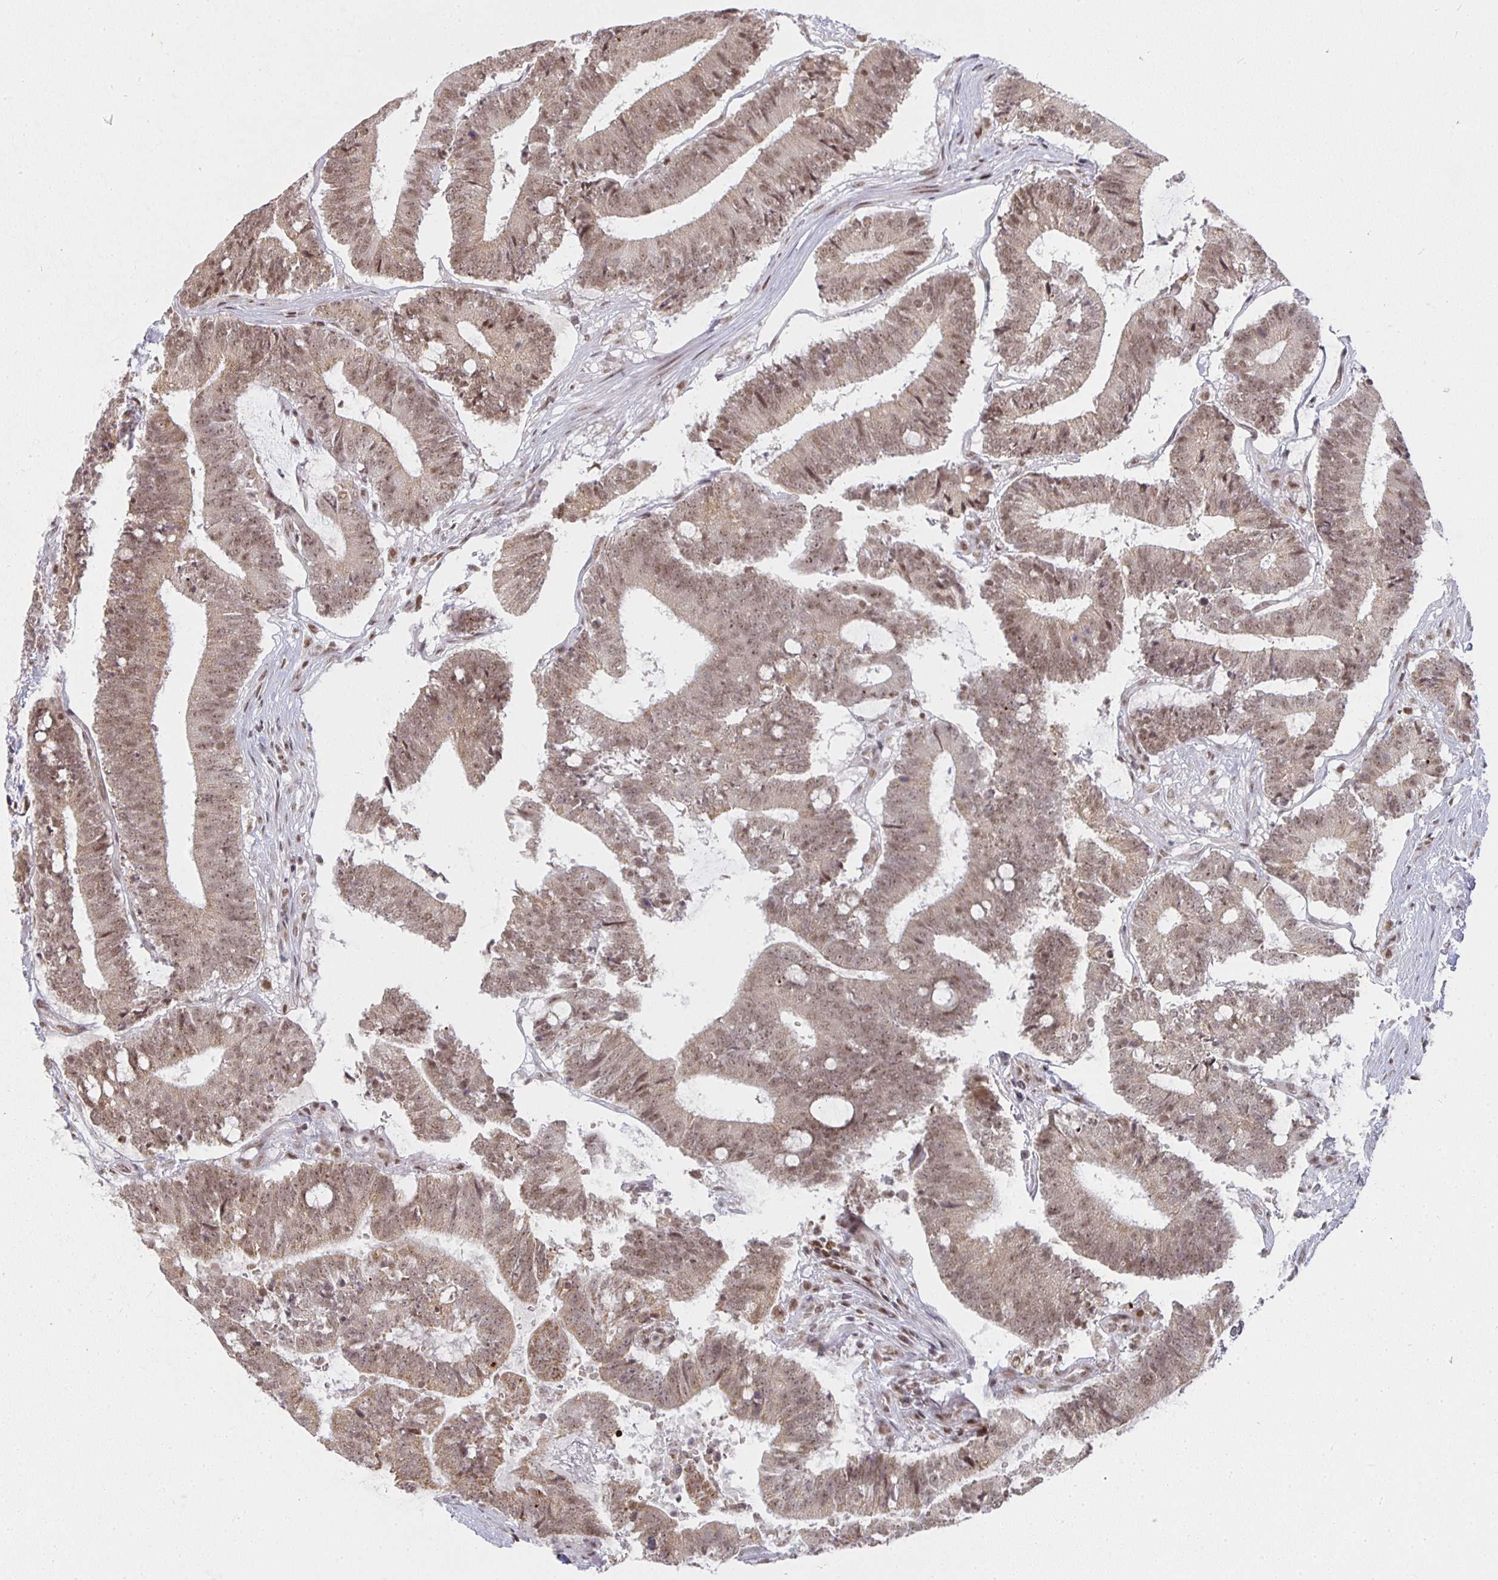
{"staining": {"intensity": "weak", "quantity": ">75%", "location": "cytoplasmic/membranous,nuclear"}, "tissue": "colorectal cancer", "cell_type": "Tumor cells", "image_type": "cancer", "snomed": [{"axis": "morphology", "description": "Adenocarcinoma, NOS"}, {"axis": "topography", "description": "Colon"}], "caption": "Immunohistochemistry histopathology image of neoplastic tissue: human colorectal cancer stained using IHC exhibits low levels of weak protein expression localized specifically in the cytoplasmic/membranous and nuclear of tumor cells, appearing as a cytoplasmic/membranous and nuclear brown color.", "gene": "SMARCA2", "patient": {"sex": "female", "age": 43}}